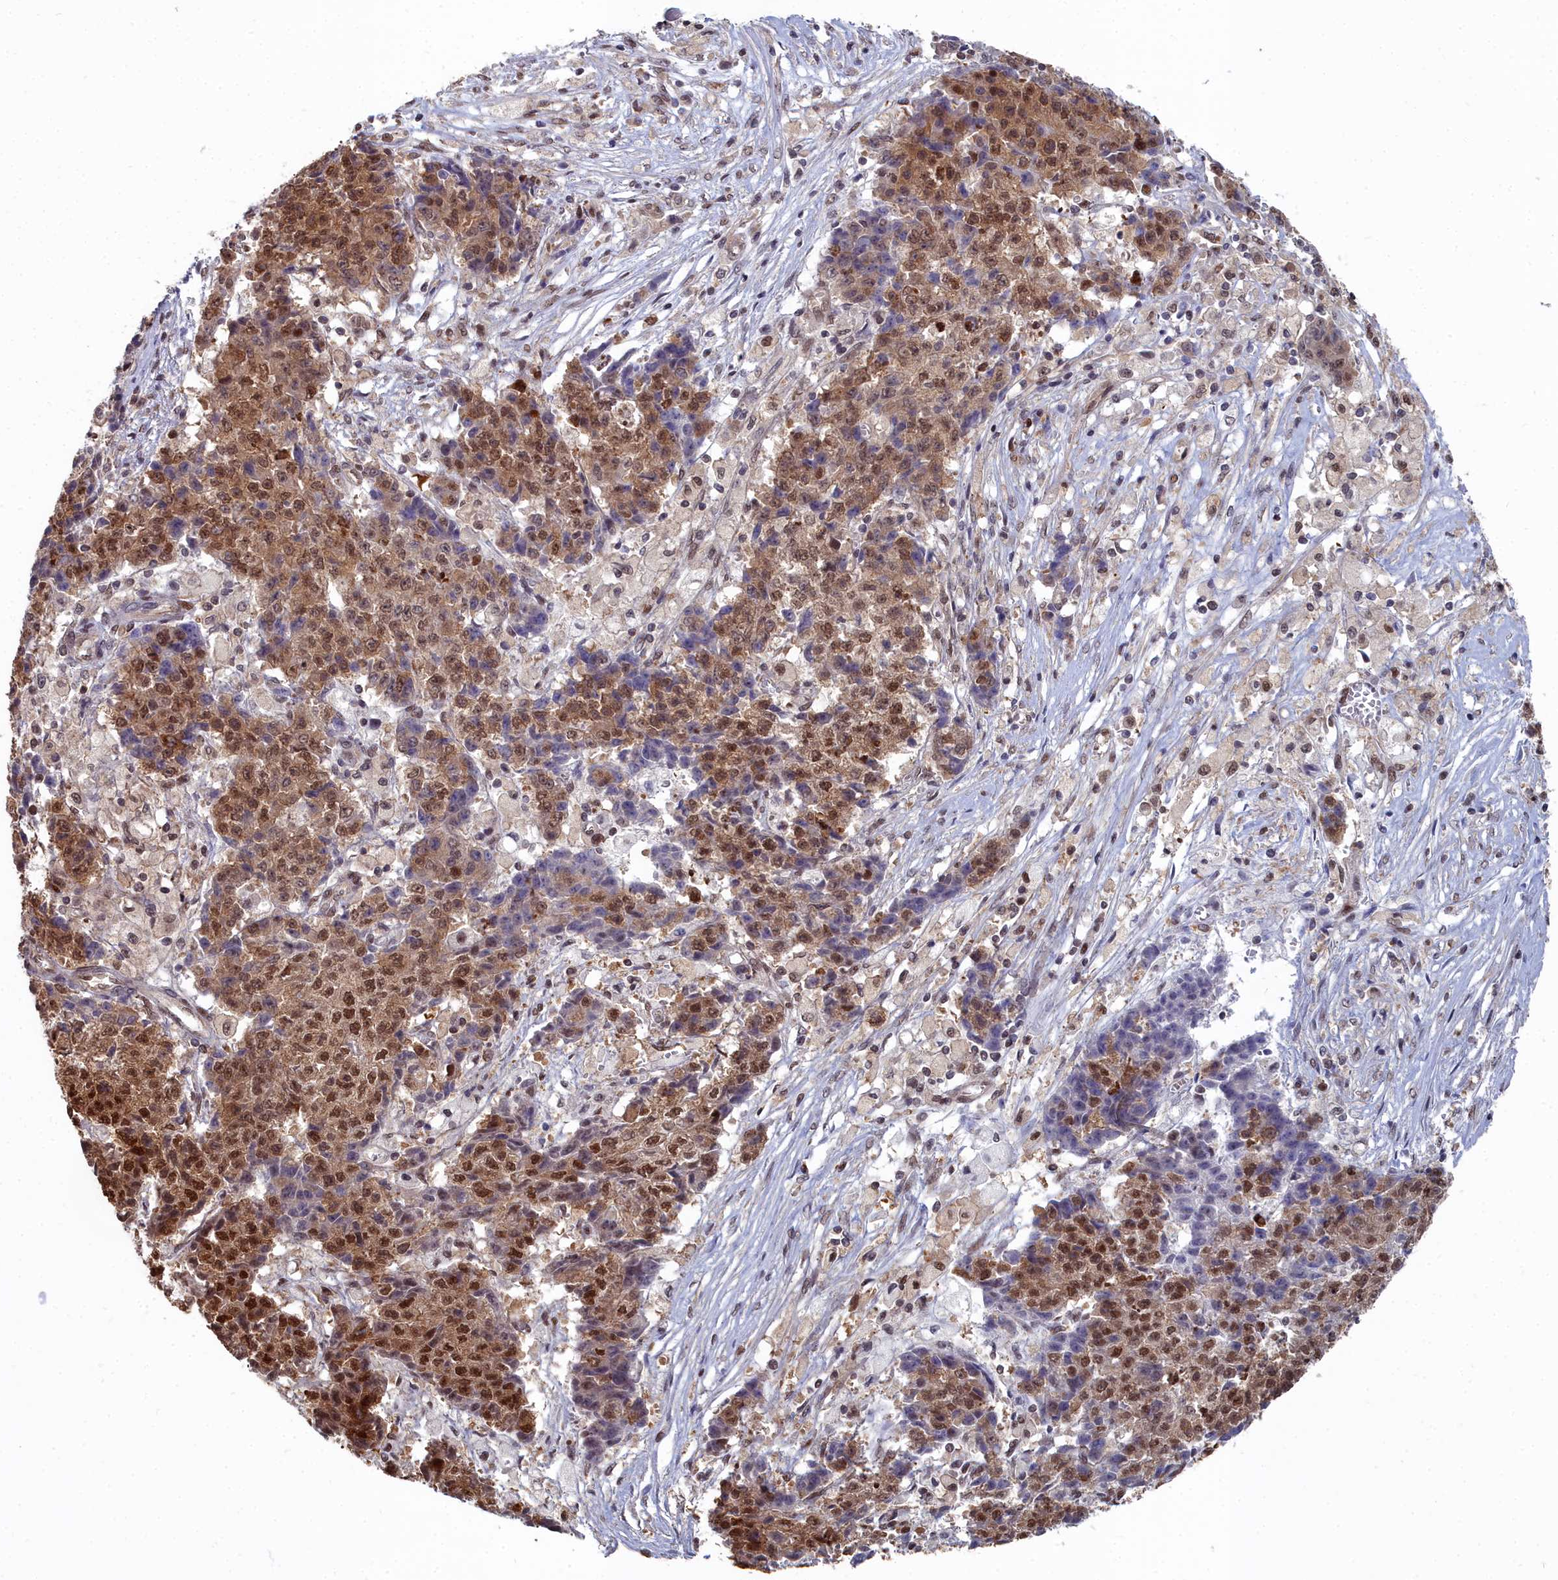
{"staining": {"intensity": "moderate", "quantity": ">75%", "location": "cytoplasmic/membranous,nuclear"}, "tissue": "ovarian cancer", "cell_type": "Tumor cells", "image_type": "cancer", "snomed": [{"axis": "morphology", "description": "Carcinoma, endometroid"}, {"axis": "topography", "description": "Ovary"}], "caption": "DAB (3,3'-diaminobenzidine) immunohistochemical staining of human endometroid carcinoma (ovarian) reveals moderate cytoplasmic/membranous and nuclear protein staining in about >75% of tumor cells.", "gene": "RPS27A", "patient": {"sex": "female", "age": 42}}